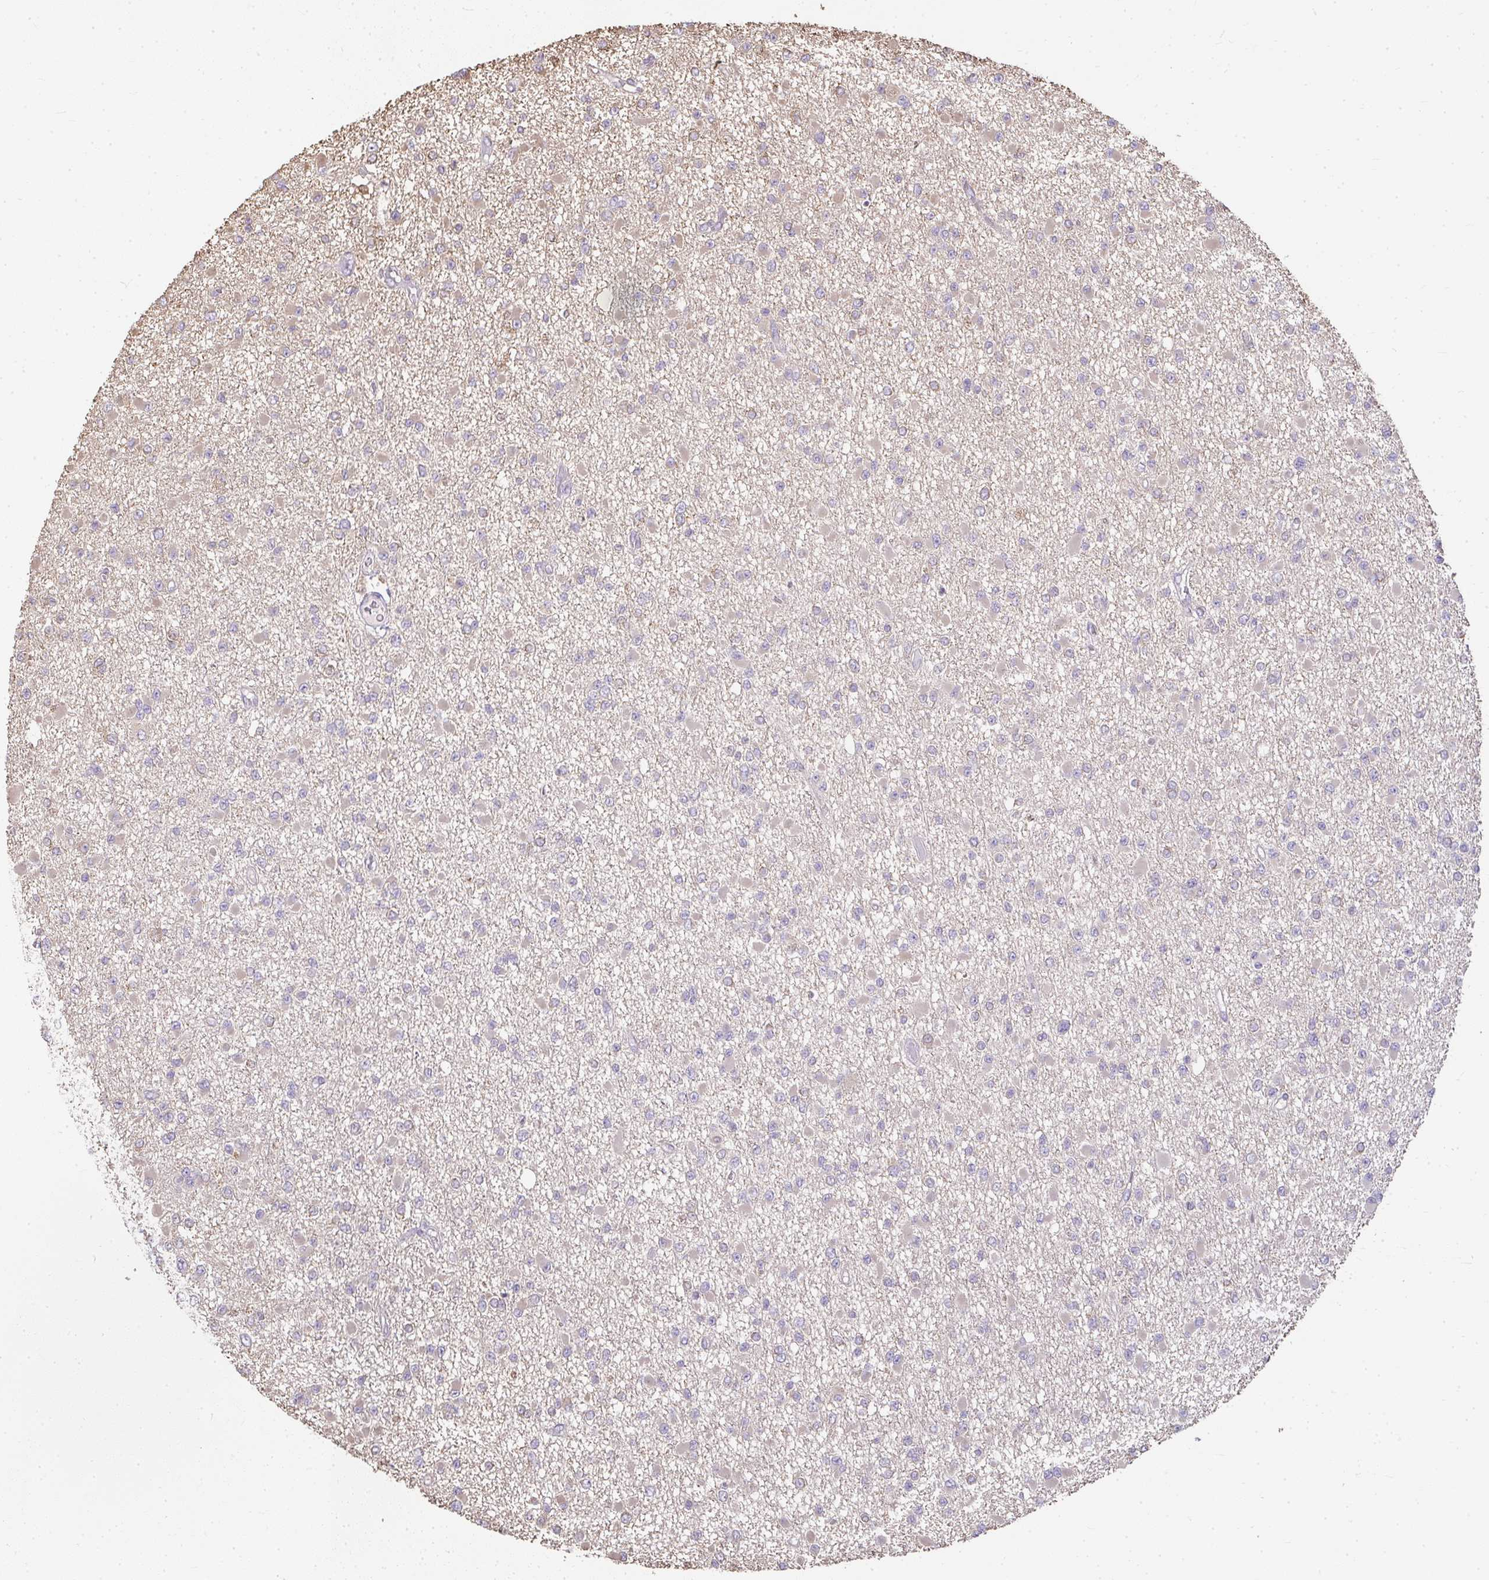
{"staining": {"intensity": "weak", "quantity": "<25%", "location": "cytoplasmic/membranous"}, "tissue": "glioma", "cell_type": "Tumor cells", "image_type": "cancer", "snomed": [{"axis": "morphology", "description": "Glioma, malignant, Low grade"}, {"axis": "topography", "description": "Brain"}], "caption": "Glioma was stained to show a protein in brown. There is no significant staining in tumor cells. The staining was performed using DAB (3,3'-diaminobenzidine) to visualize the protein expression in brown, while the nuclei were stained in blue with hematoxylin (Magnification: 20x).", "gene": "BRINP3", "patient": {"sex": "female", "age": 22}}